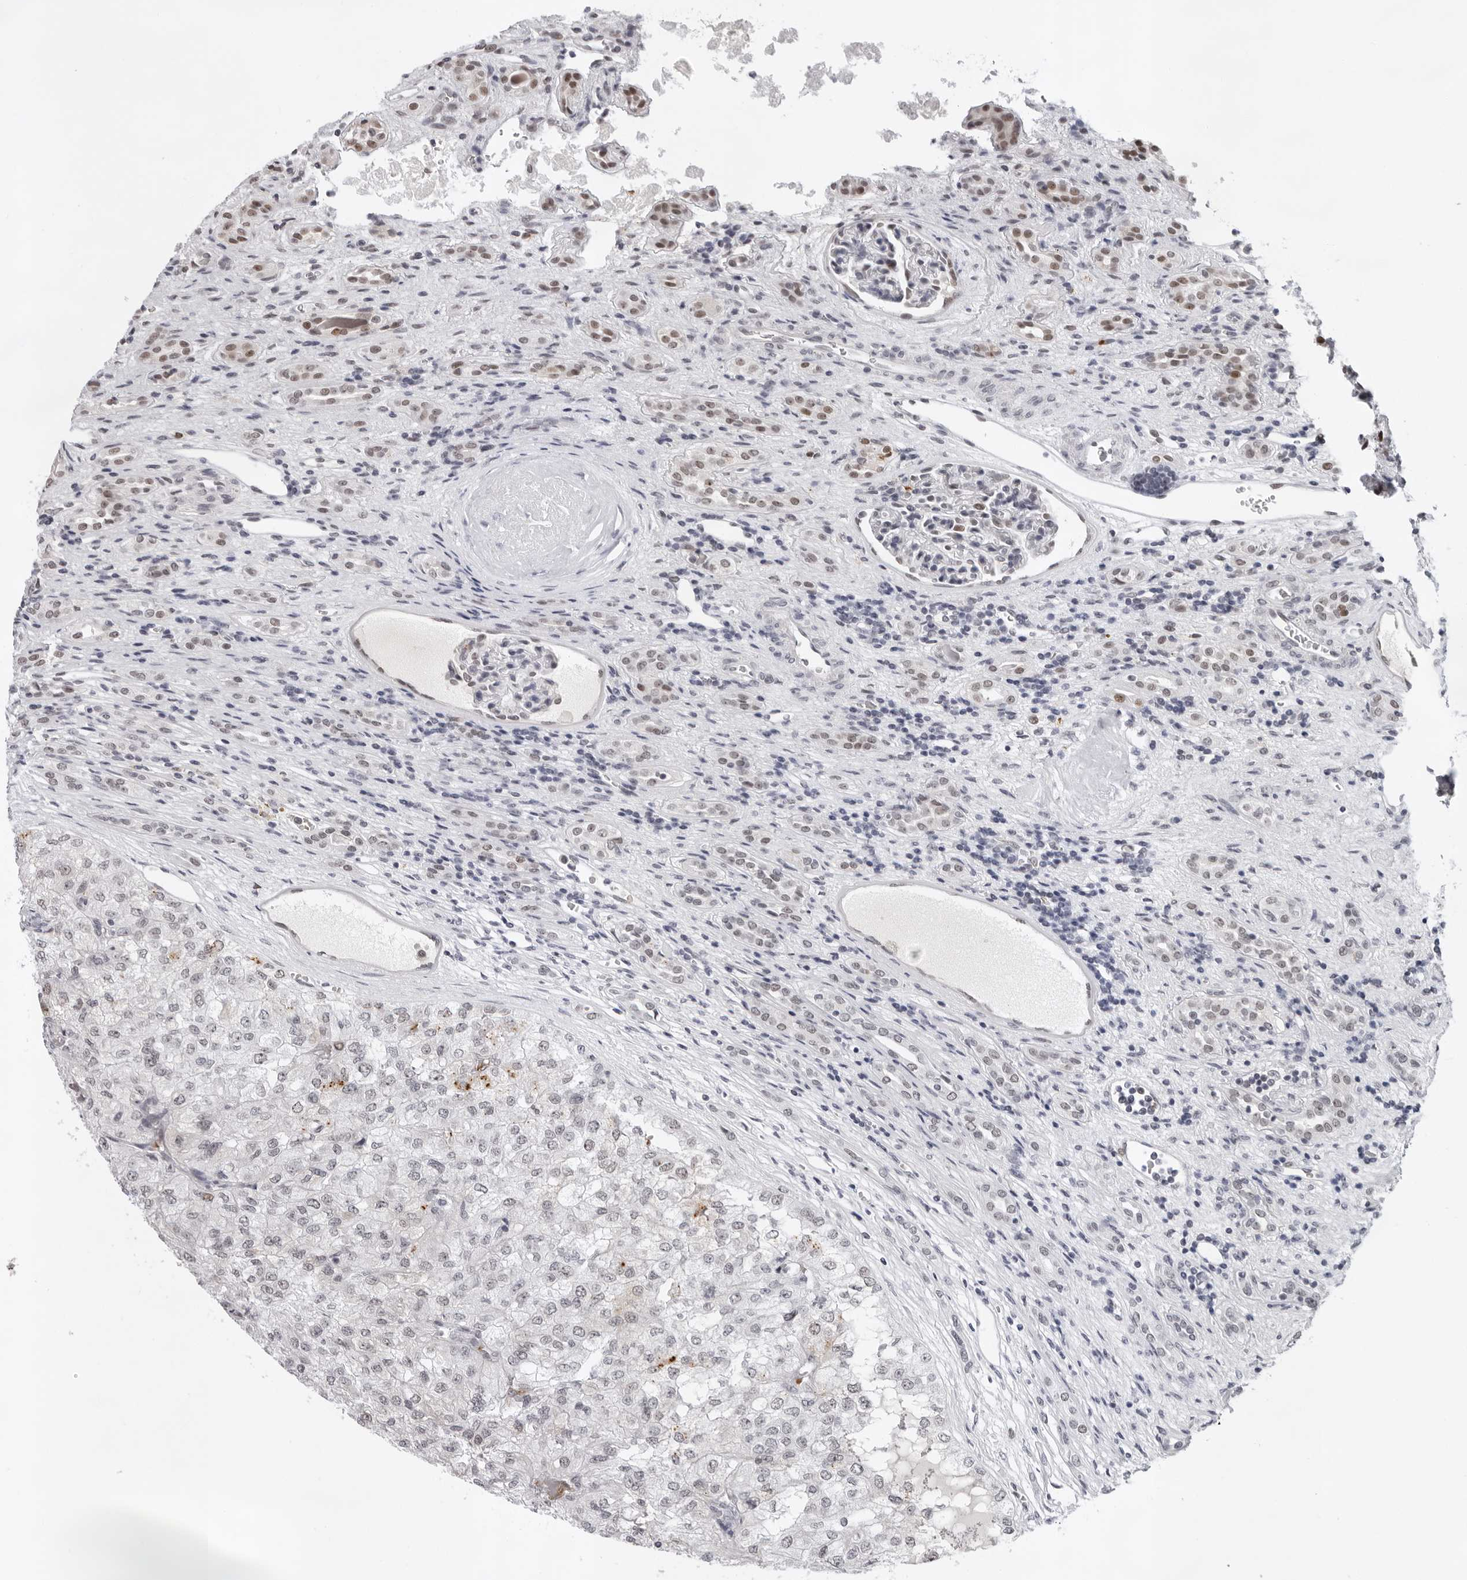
{"staining": {"intensity": "weak", "quantity": "<25%", "location": "nuclear"}, "tissue": "renal cancer", "cell_type": "Tumor cells", "image_type": "cancer", "snomed": [{"axis": "morphology", "description": "Adenocarcinoma, NOS"}, {"axis": "topography", "description": "Kidney"}], "caption": "This image is of renal cancer stained with immunohistochemistry to label a protein in brown with the nuclei are counter-stained blue. There is no staining in tumor cells.", "gene": "USP1", "patient": {"sex": "female", "age": 54}}